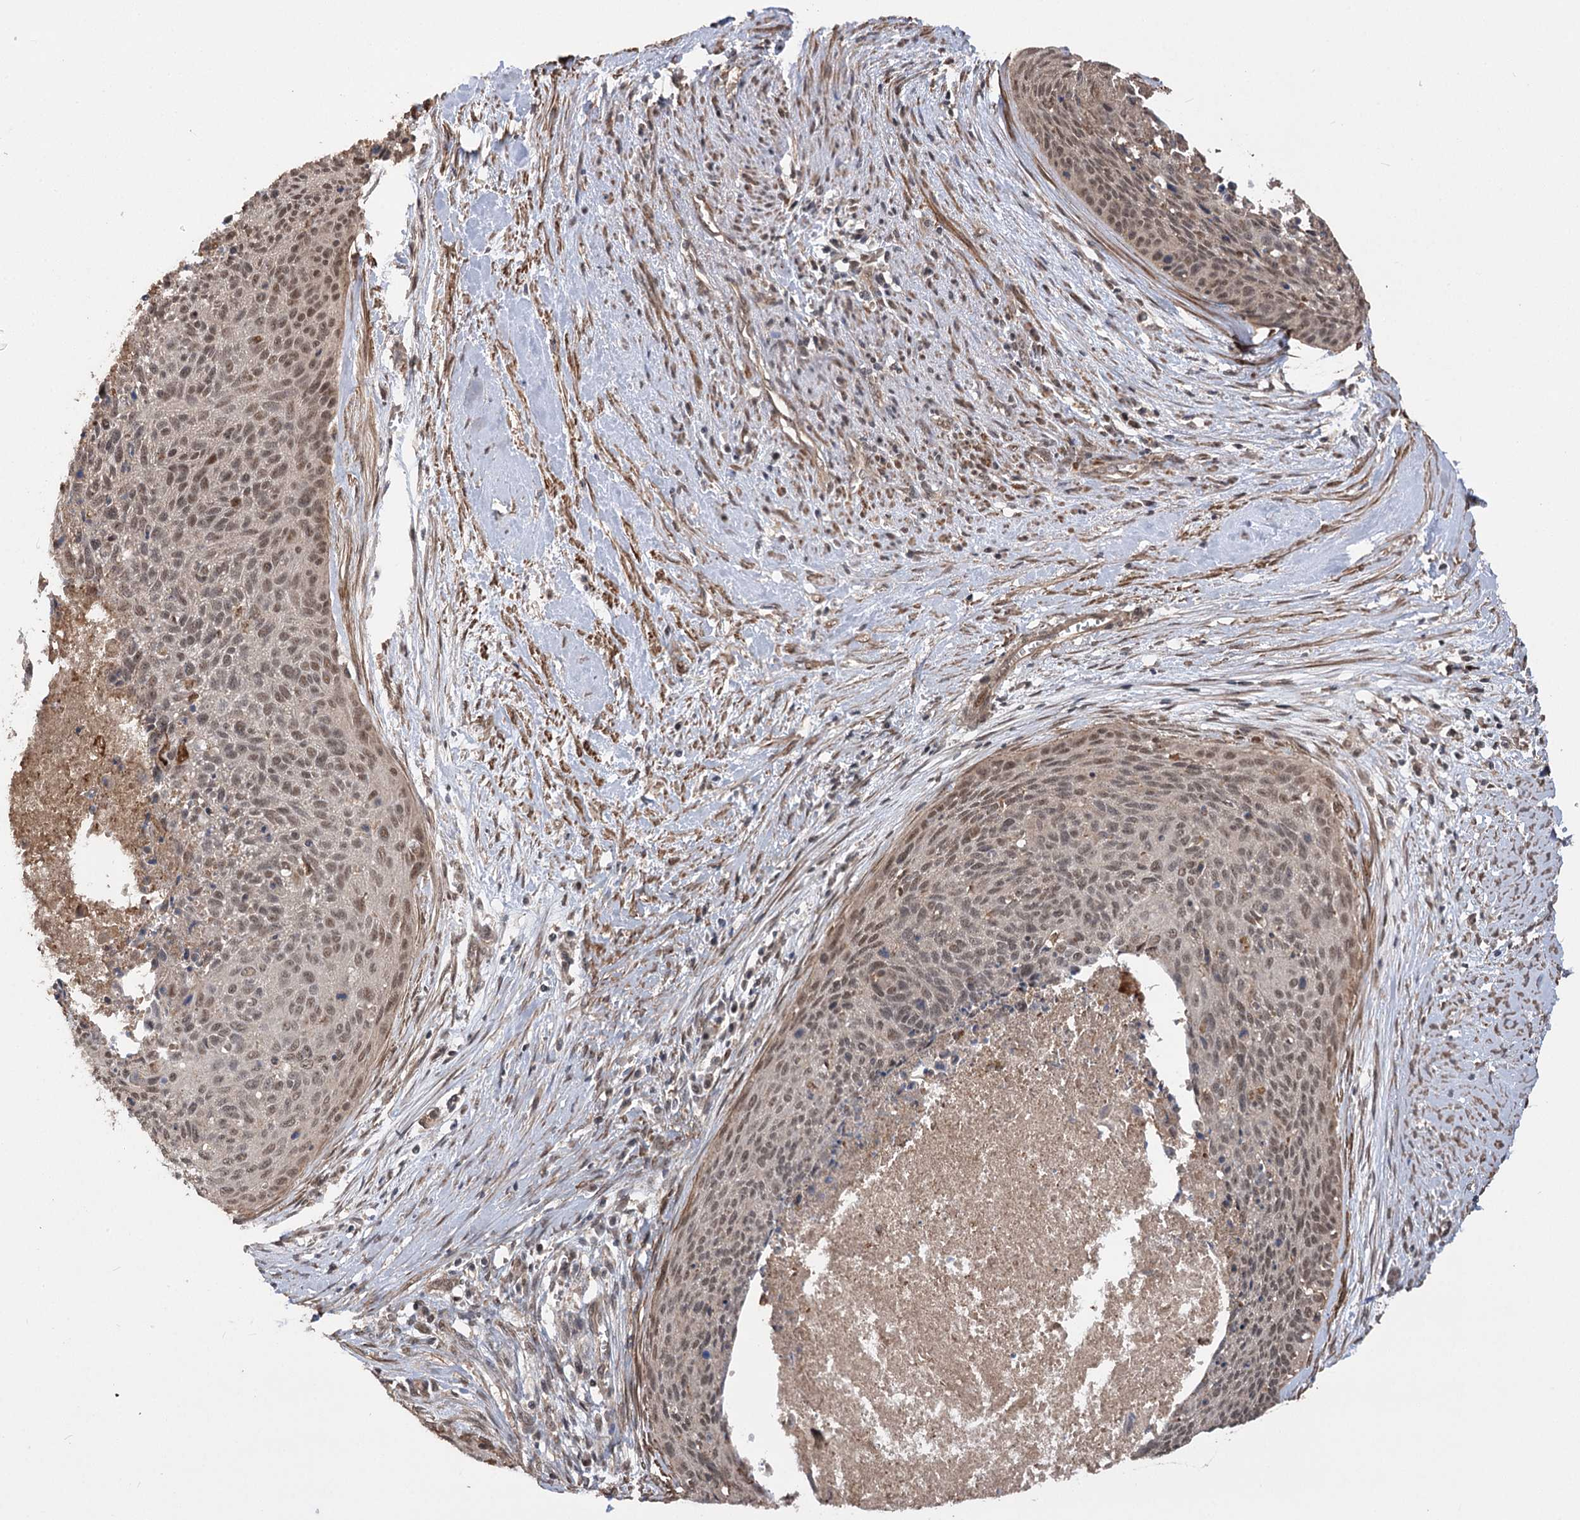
{"staining": {"intensity": "moderate", "quantity": ">75%", "location": "nuclear"}, "tissue": "cervical cancer", "cell_type": "Tumor cells", "image_type": "cancer", "snomed": [{"axis": "morphology", "description": "Squamous cell carcinoma, NOS"}, {"axis": "topography", "description": "Cervix"}], "caption": "A high-resolution image shows IHC staining of cervical cancer, which reveals moderate nuclear expression in about >75% of tumor cells. Nuclei are stained in blue.", "gene": "TENM2", "patient": {"sex": "female", "age": 55}}